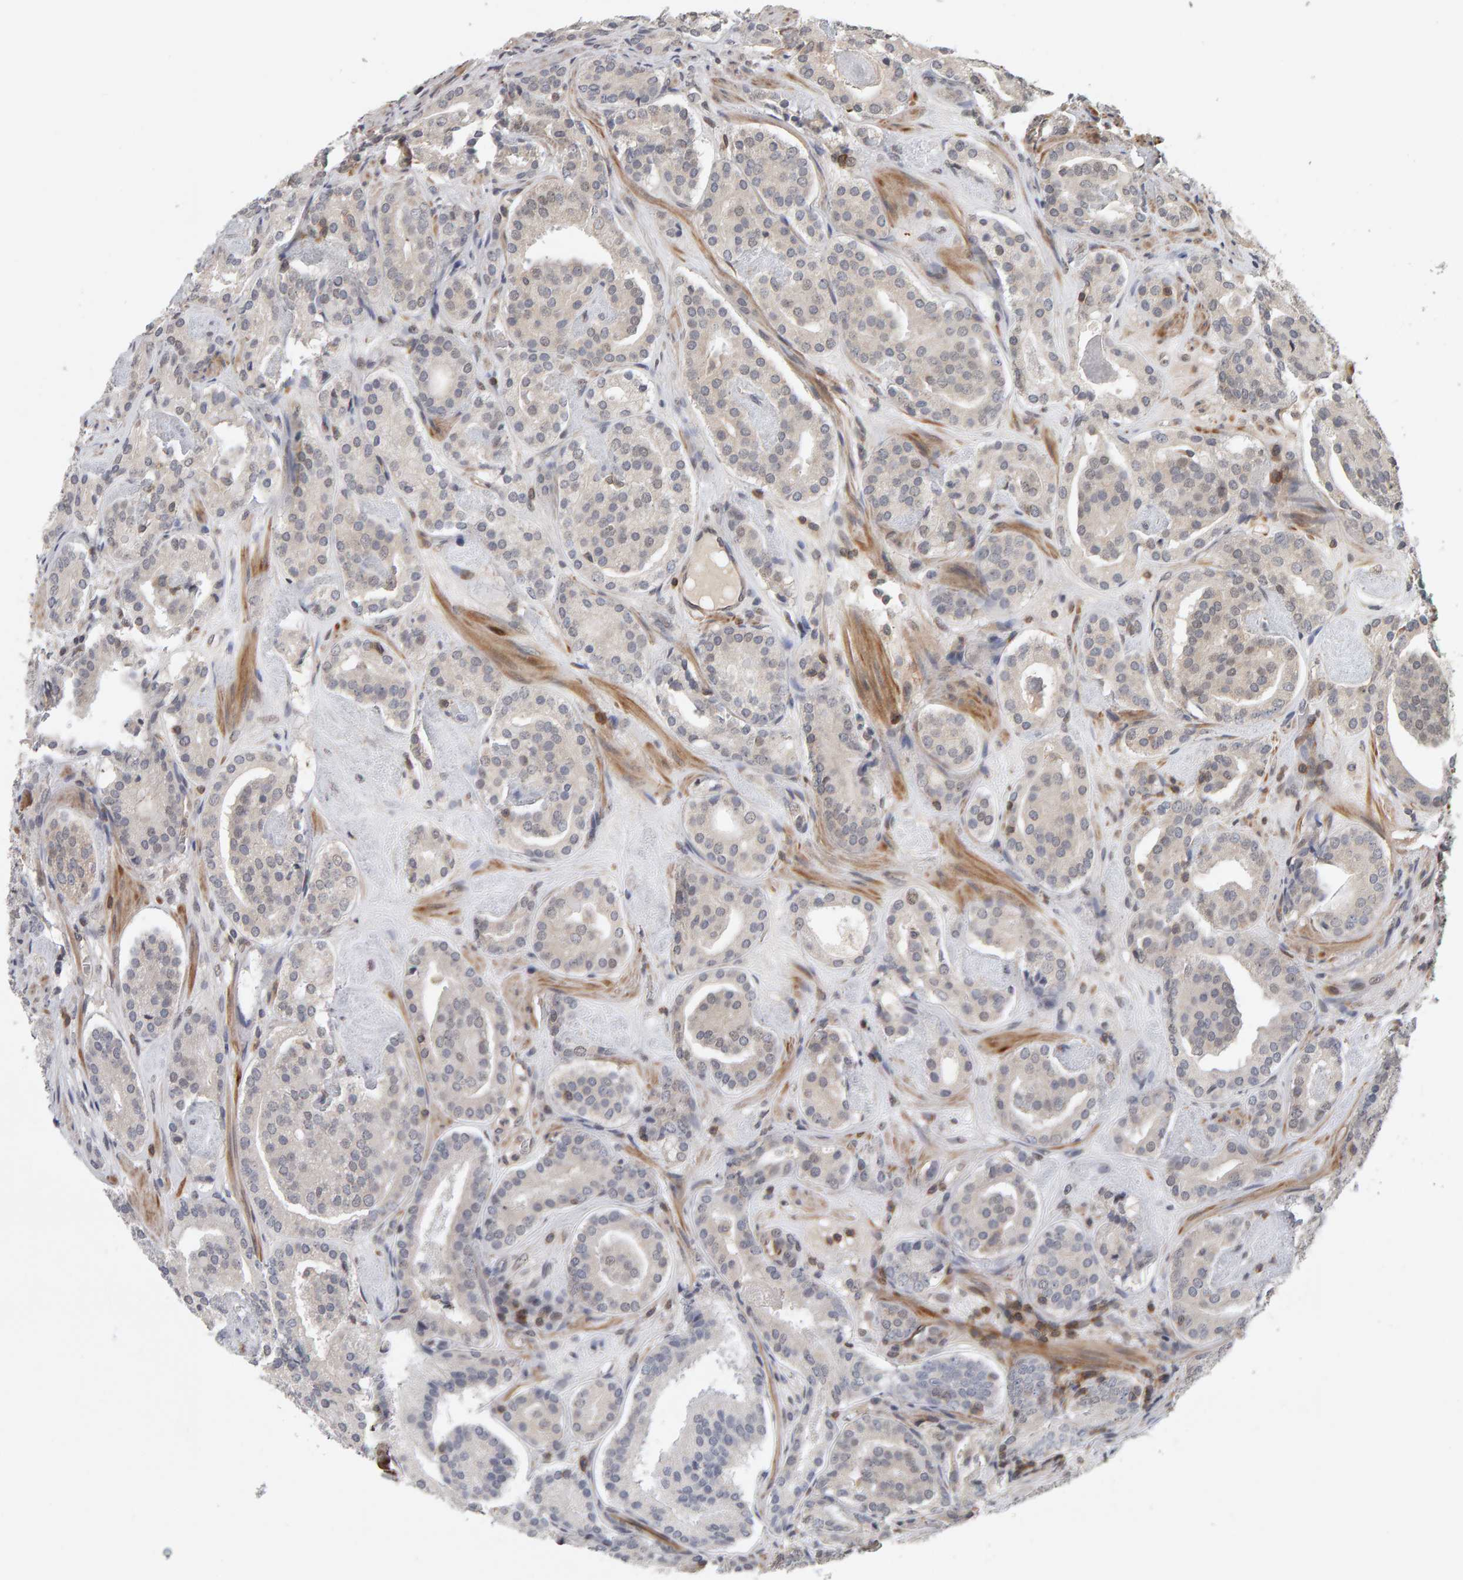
{"staining": {"intensity": "weak", "quantity": "<25%", "location": "nuclear"}, "tissue": "prostate cancer", "cell_type": "Tumor cells", "image_type": "cancer", "snomed": [{"axis": "morphology", "description": "Adenocarcinoma, Low grade"}, {"axis": "topography", "description": "Prostate"}], "caption": "High power microscopy micrograph of an immunohistochemistry (IHC) micrograph of prostate cancer (adenocarcinoma (low-grade)), revealing no significant expression in tumor cells.", "gene": "TEFM", "patient": {"sex": "male", "age": 69}}